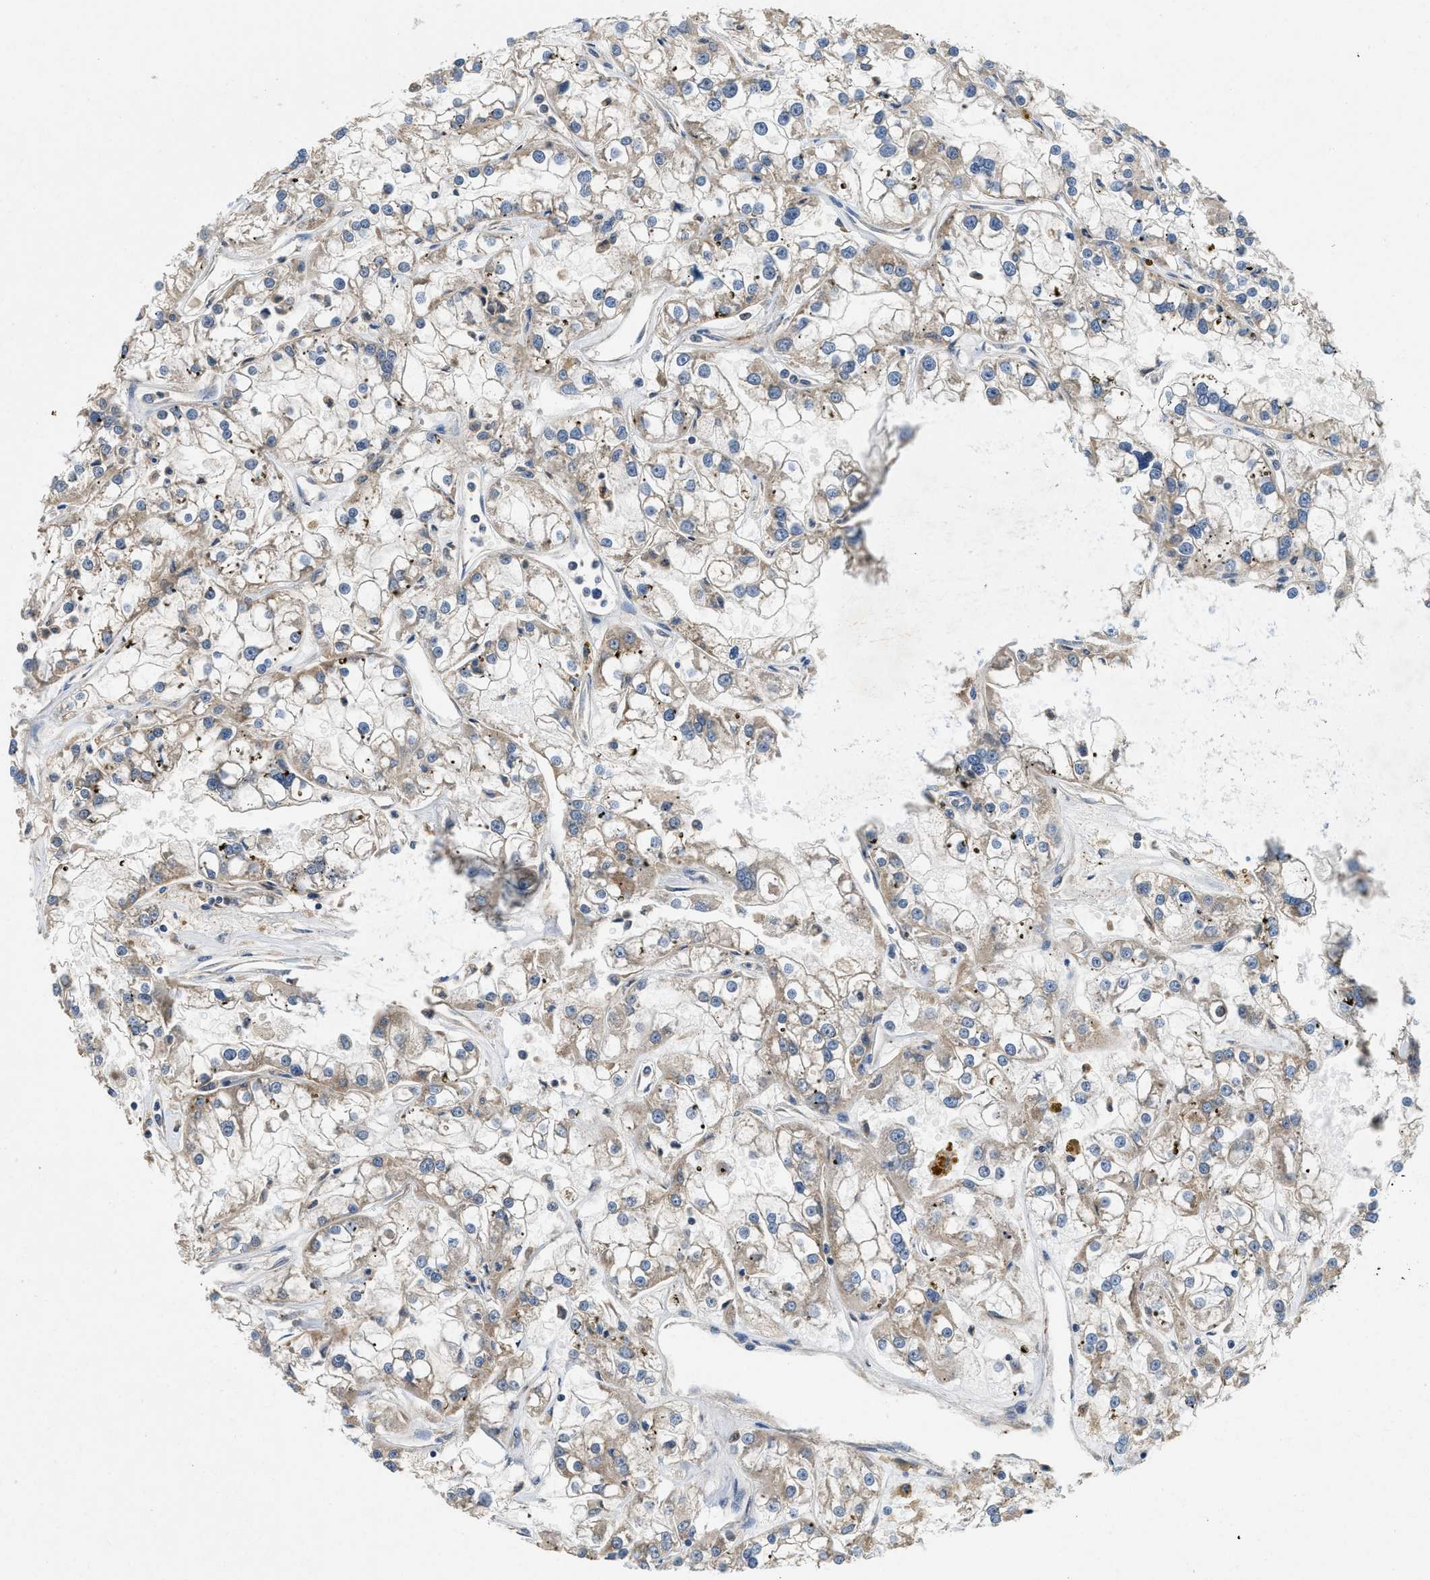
{"staining": {"intensity": "weak", "quantity": "25%-75%", "location": "cytoplasmic/membranous"}, "tissue": "renal cancer", "cell_type": "Tumor cells", "image_type": "cancer", "snomed": [{"axis": "morphology", "description": "Adenocarcinoma, NOS"}, {"axis": "topography", "description": "Kidney"}], "caption": "Weak cytoplasmic/membranous expression is seen in about 25%-75% of tumor cells in adenocarcinoma (renal).", "gene": "ZNF599", "patient": {"sex": "female", "age": 52}}